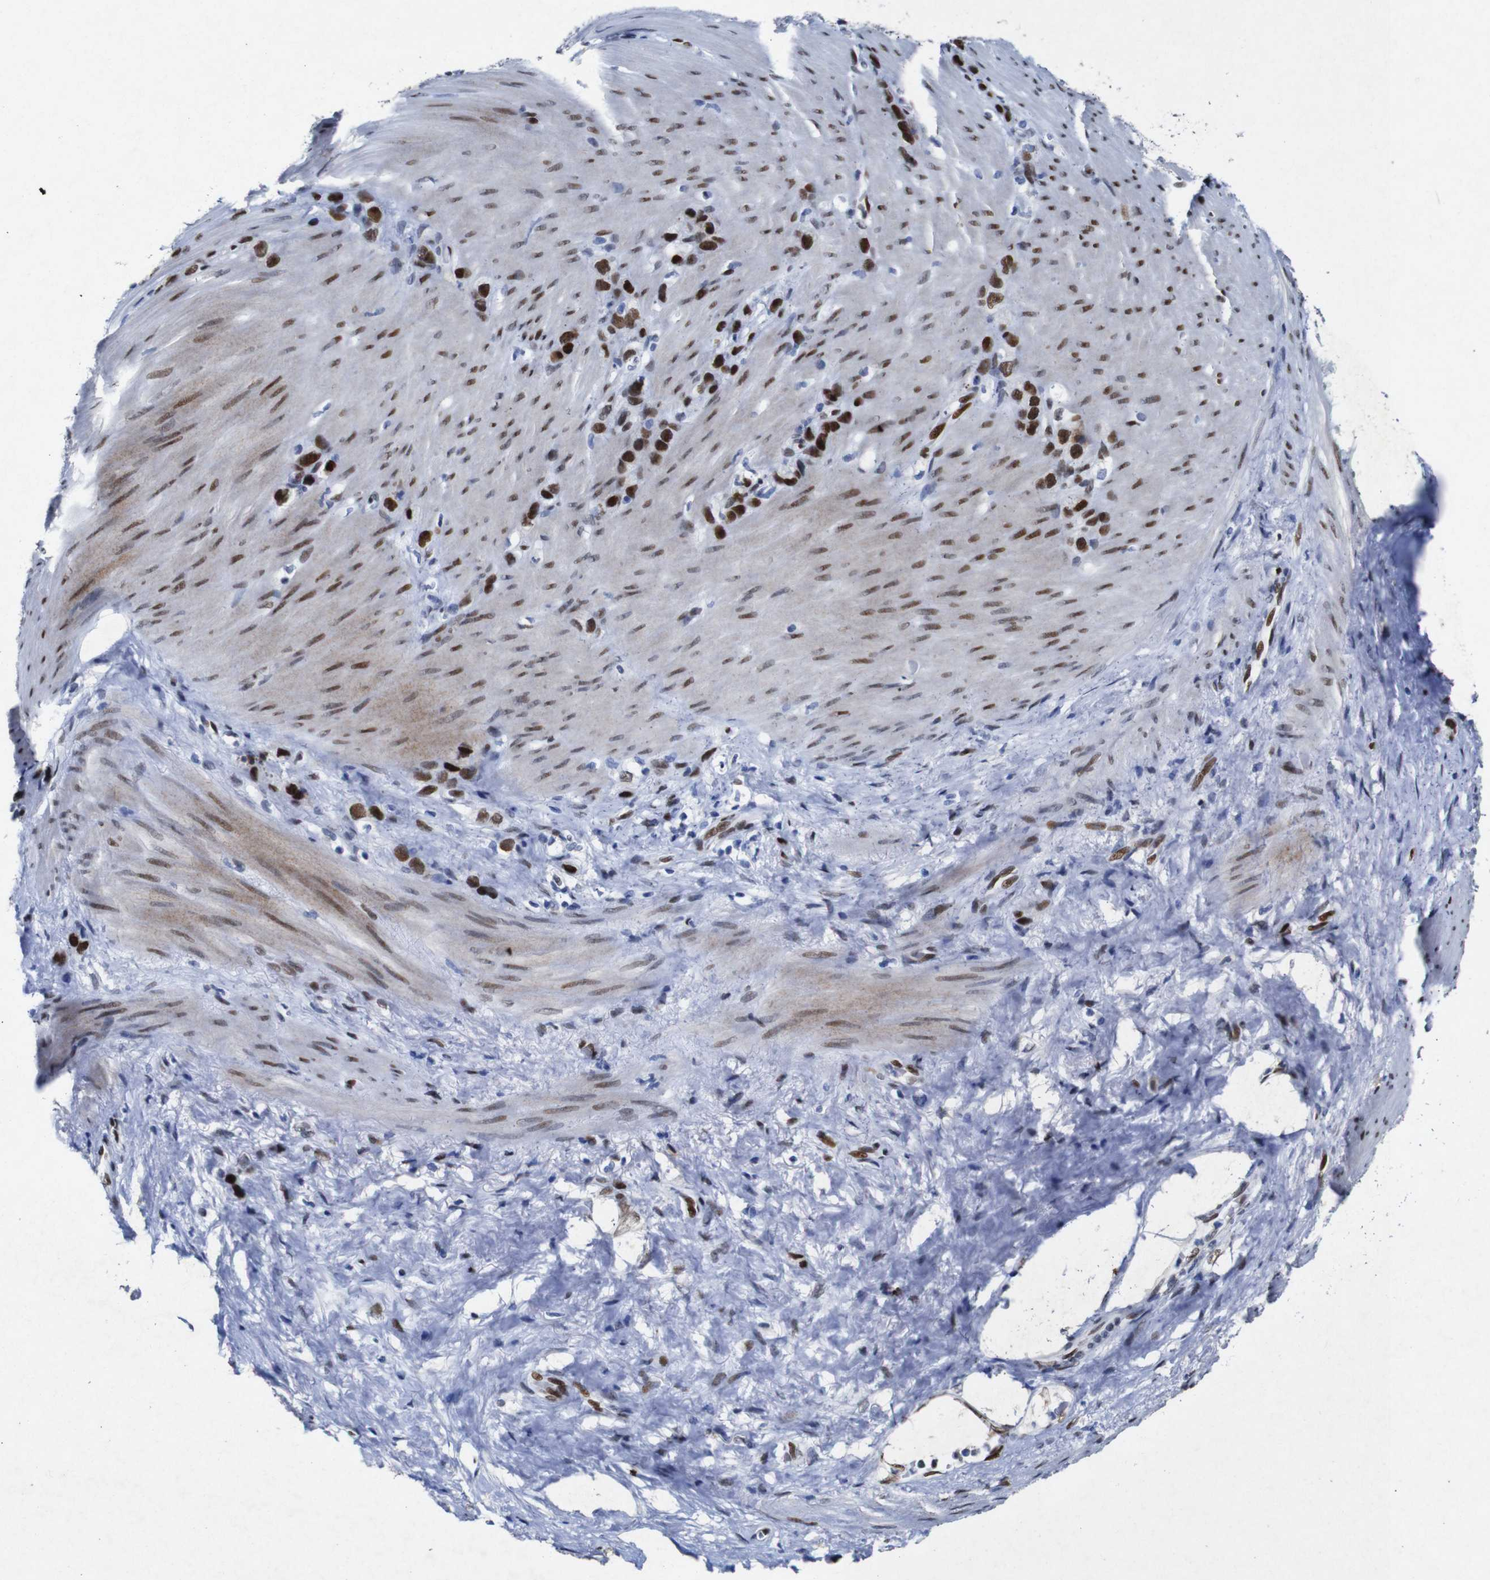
{"staining": {"intensity": "strong", "quantity": ">75%", "location": "nuclear"}, "tissue": "stomach cancer", "cell_type": "Tumor cells", "image_type": "cancer", "snomed": [{"axis": "morphology", "description": "Normal tissue, NOS"}, {"axis": "morphology", "description": "Adenocarcinoma, NOS"}, {"axis": "morphology", "description": "Adenocarcinoma, High grade"}, {"axis": "topography", "description": "Stomach, upper"}, {"axis": "topography", "description": "Stomach"}], "caption": "Strong nuclear positivity is identified in about >75% of tumor cells in stomach high-grade adenocarcinoma.", "gene": "FOSL2", "patient": {"sex": "female", "age": 65}}